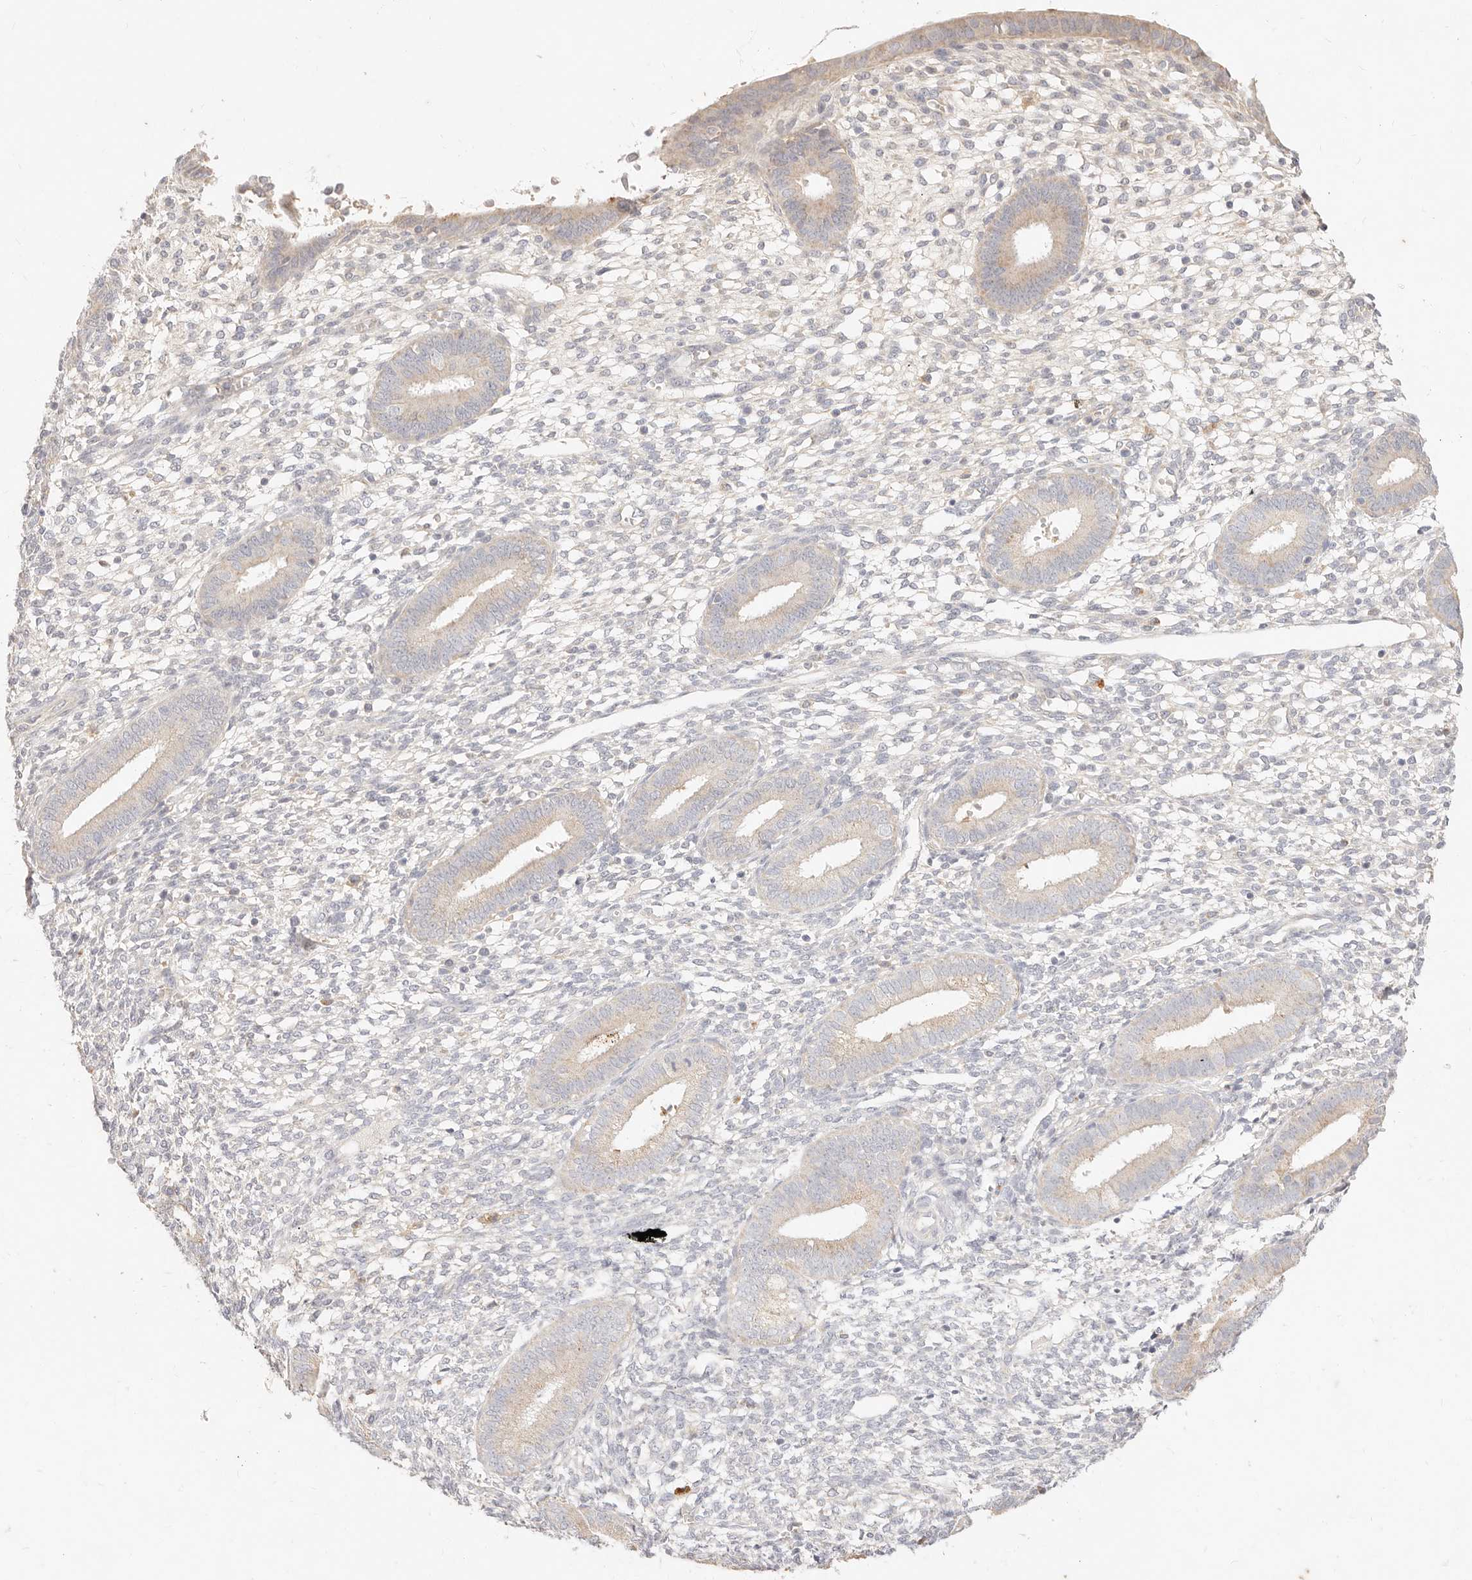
{"staining": {"intensity": "negative", "quantity": "none", "location": "none"}, "tissue": "endometrium", "cell_type": "Cells in endometrial stroma", "image_type": "normal", "snomed": [{"axis": "morphology", "description": "Normal tissue, NOS"}, {"axis": "topography", "description": "Endometrium"}], "caption": "High magnification brightfield microscopy of benign endometrium stained with DAB (3,3'-diaminobenzidine) (brown) and counterstained with hematoxylin (blue): cells in endometrial stroma show no significant expression. (DAB IHC, high magnification).", "gene": "ACOX1", "patient": {"sex": "female", "age": 46}}